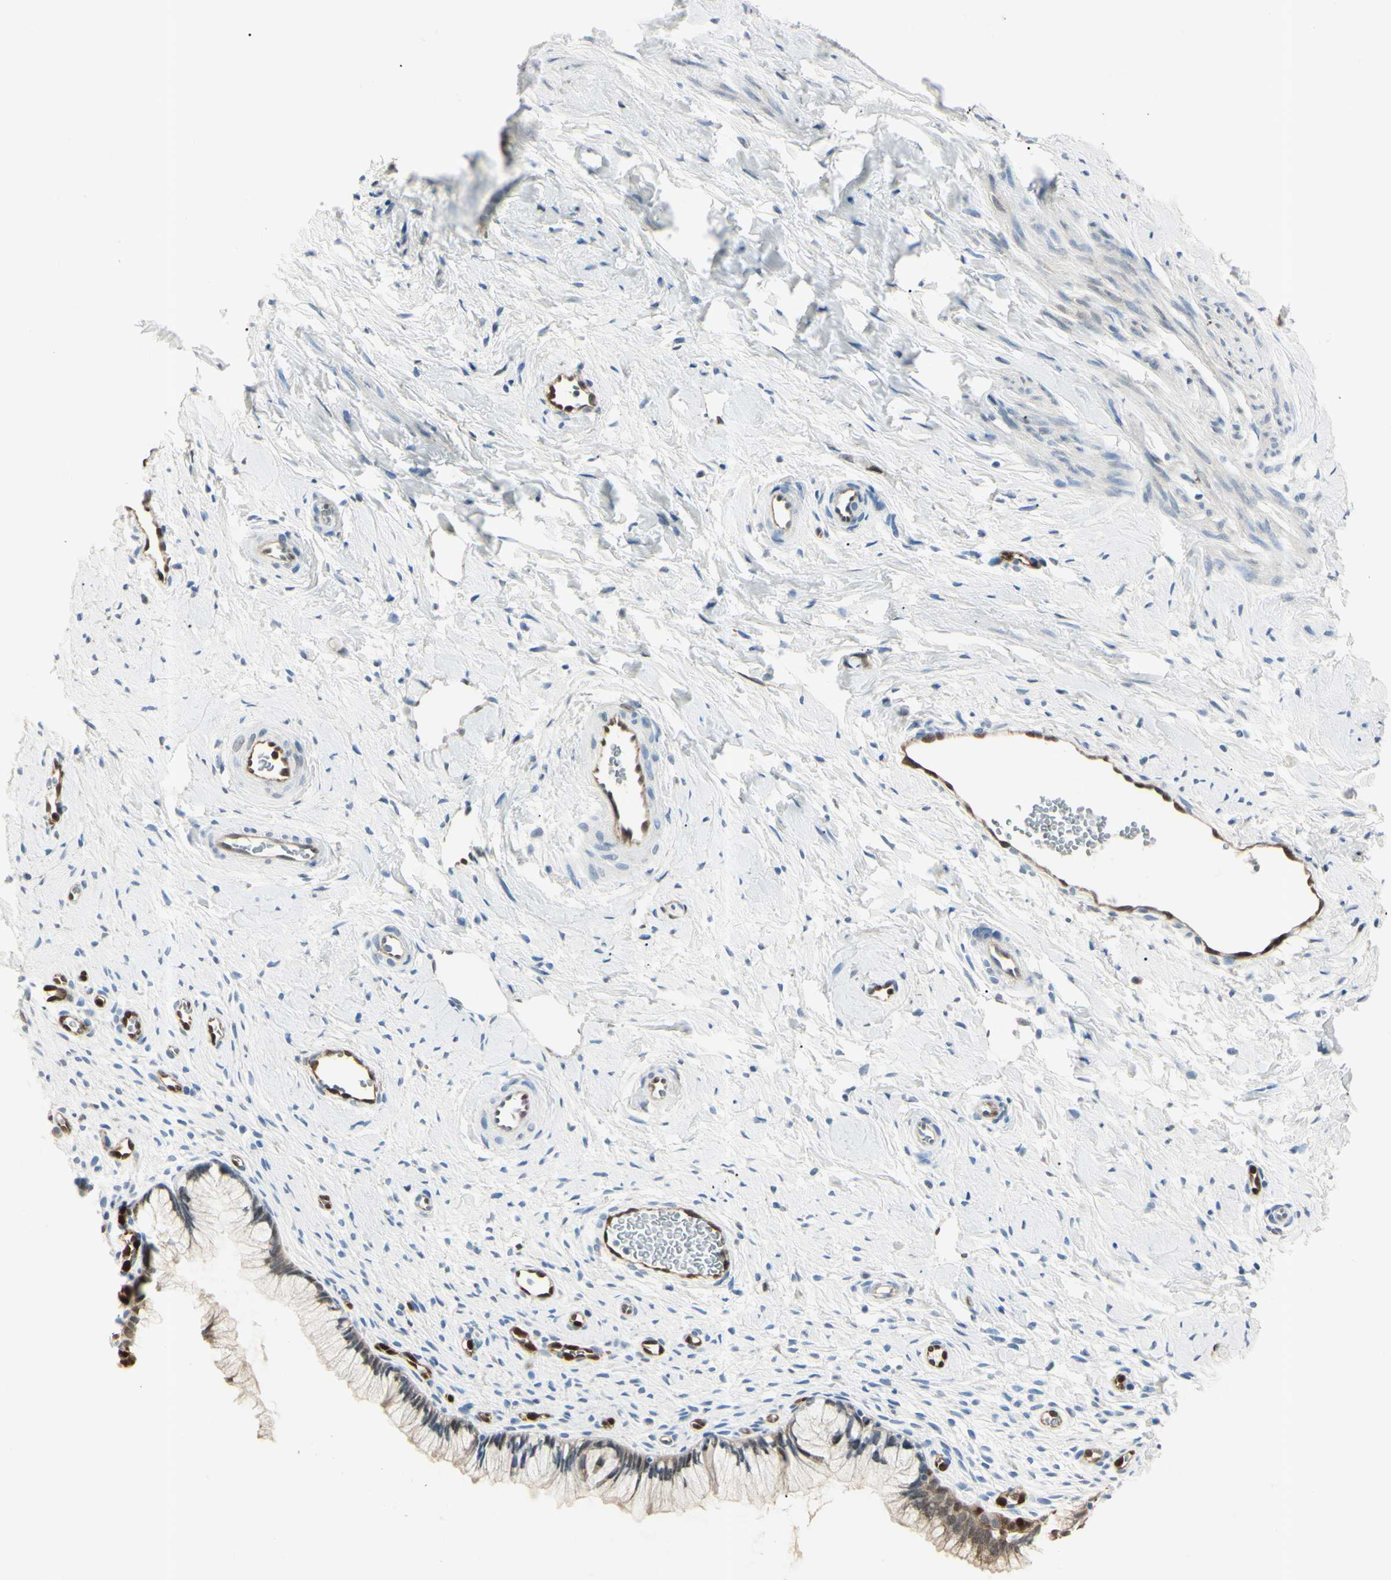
{"staining": {"intensity": "weak", "quantity": "25%-75%", "location": "cytoplasmic/membranous,nuclear"}, "tissue": "cervix", "cell_type": "Glandular cells", "image_type": "normal", "snomed": [{"axis": "morphology", "description": "Normal tissue, NOS"}, {"axis": "topography", "description": "Cervix"}], "caption": "Immunohistochemistry (IHC) staining of normal cervix, which shows low levels of weak cytoplasmic/membranous,nuclear expression in about 25%-75% of glandular cells indicating weak cytoplasmic/membranous,nuclear protein expression. The staining was performed using DAB (brown) for protein detection and nuclei were counterstained in hematoxylin (blue).", "gene": "AKR1C3", "patient": {"sex": "female", "age": 65}}